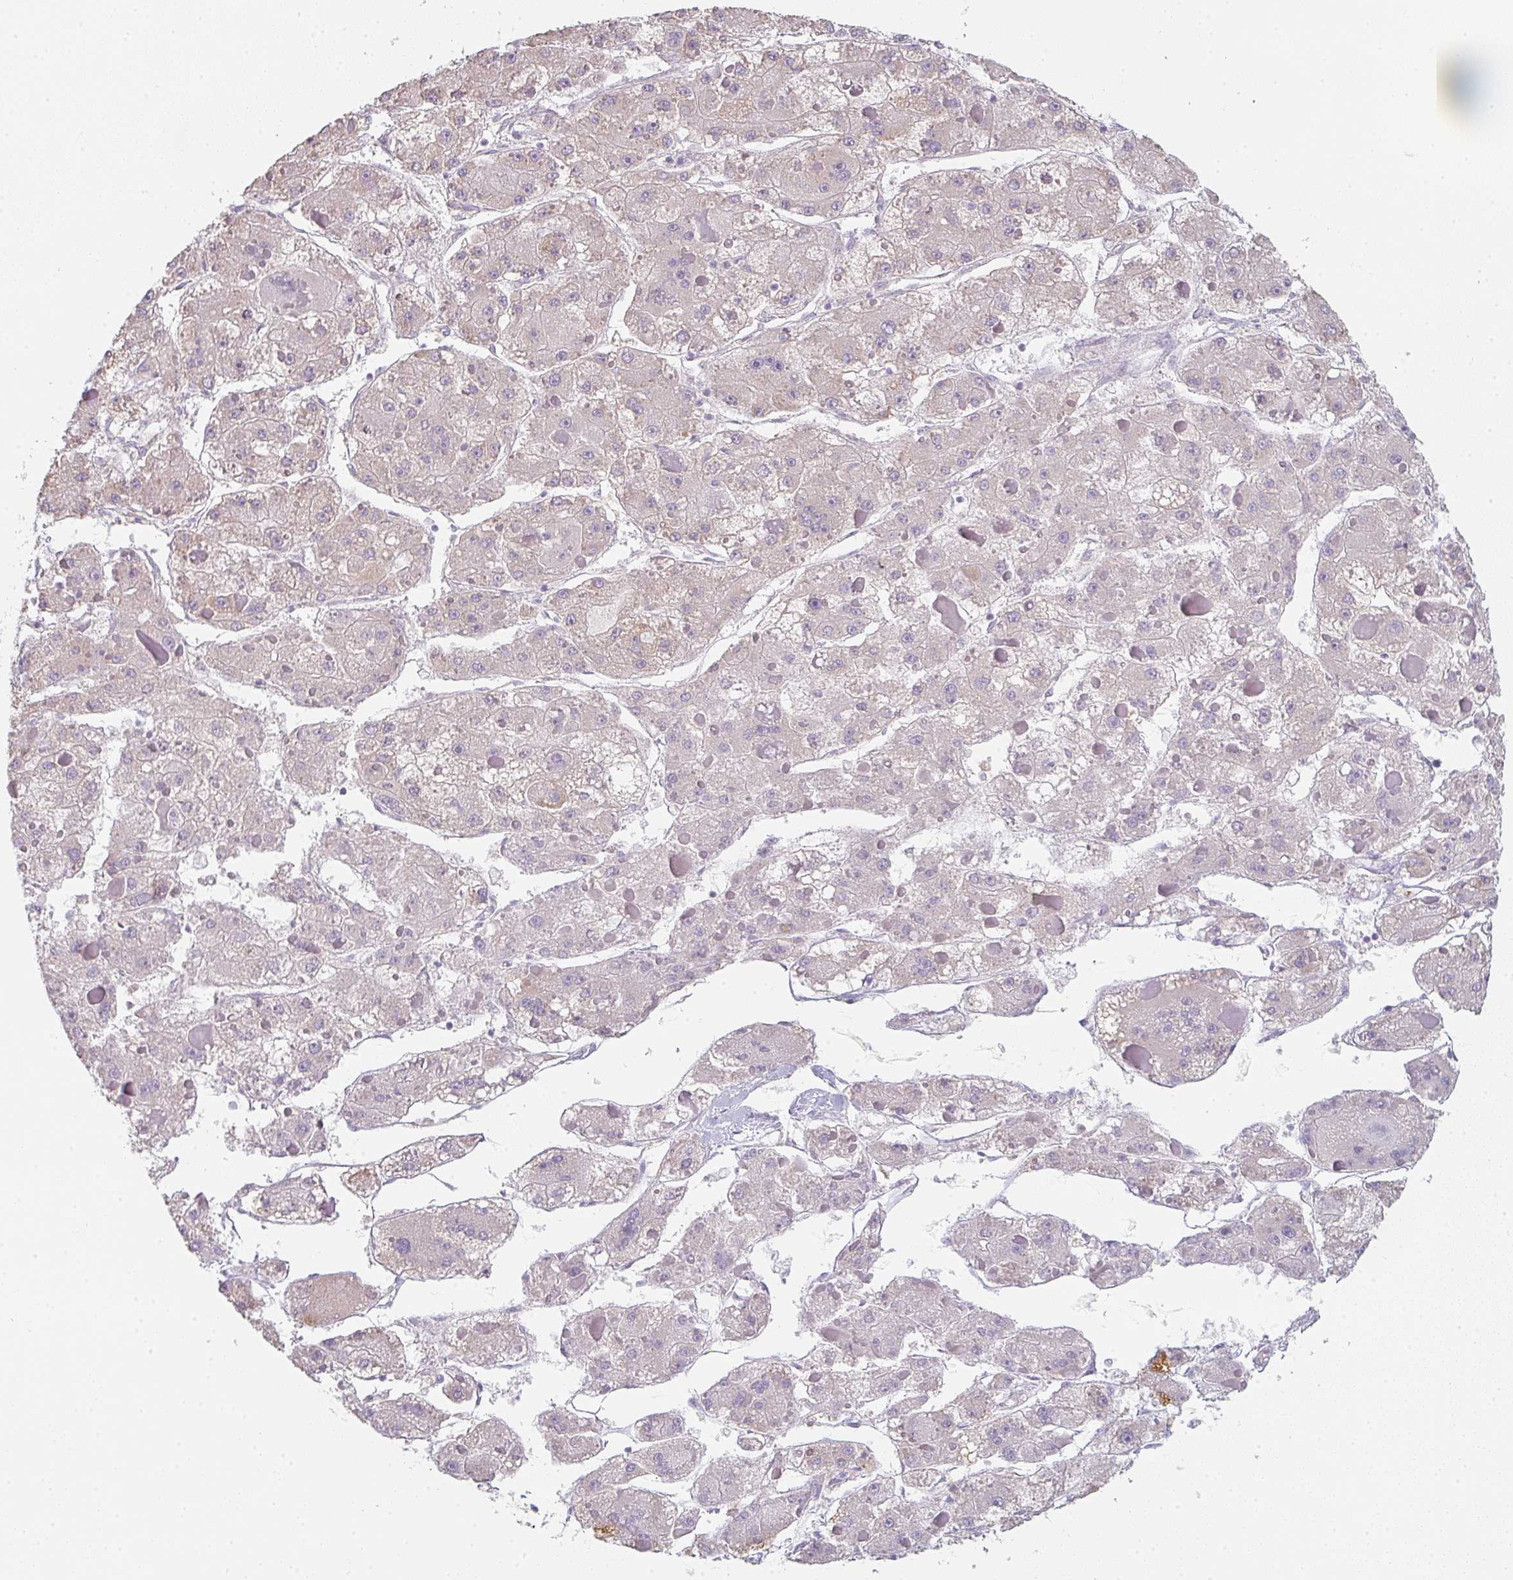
{"staining": {"intensity": "weak", "quantity": "<25%", "location": "cytoplasmic/membranous"}, "tissue": "liver cancer", "cell_type": "Tumor cells", "image_type": "cancer", "snomed": [{"axis": "morphology", "description": "Carcinoma, Hepatocellular, NOS"}, {"axis": "topography", "description": "Liver"}], "caption": "A high-resolution micrograph shows immunohistochemistry (IHC) staining of hepatocellular carcinoma (liver), which reveals no significant staining in tumor cells.", "gene": "ZNF215", "patient": {"sex": "female", "age": 73}}